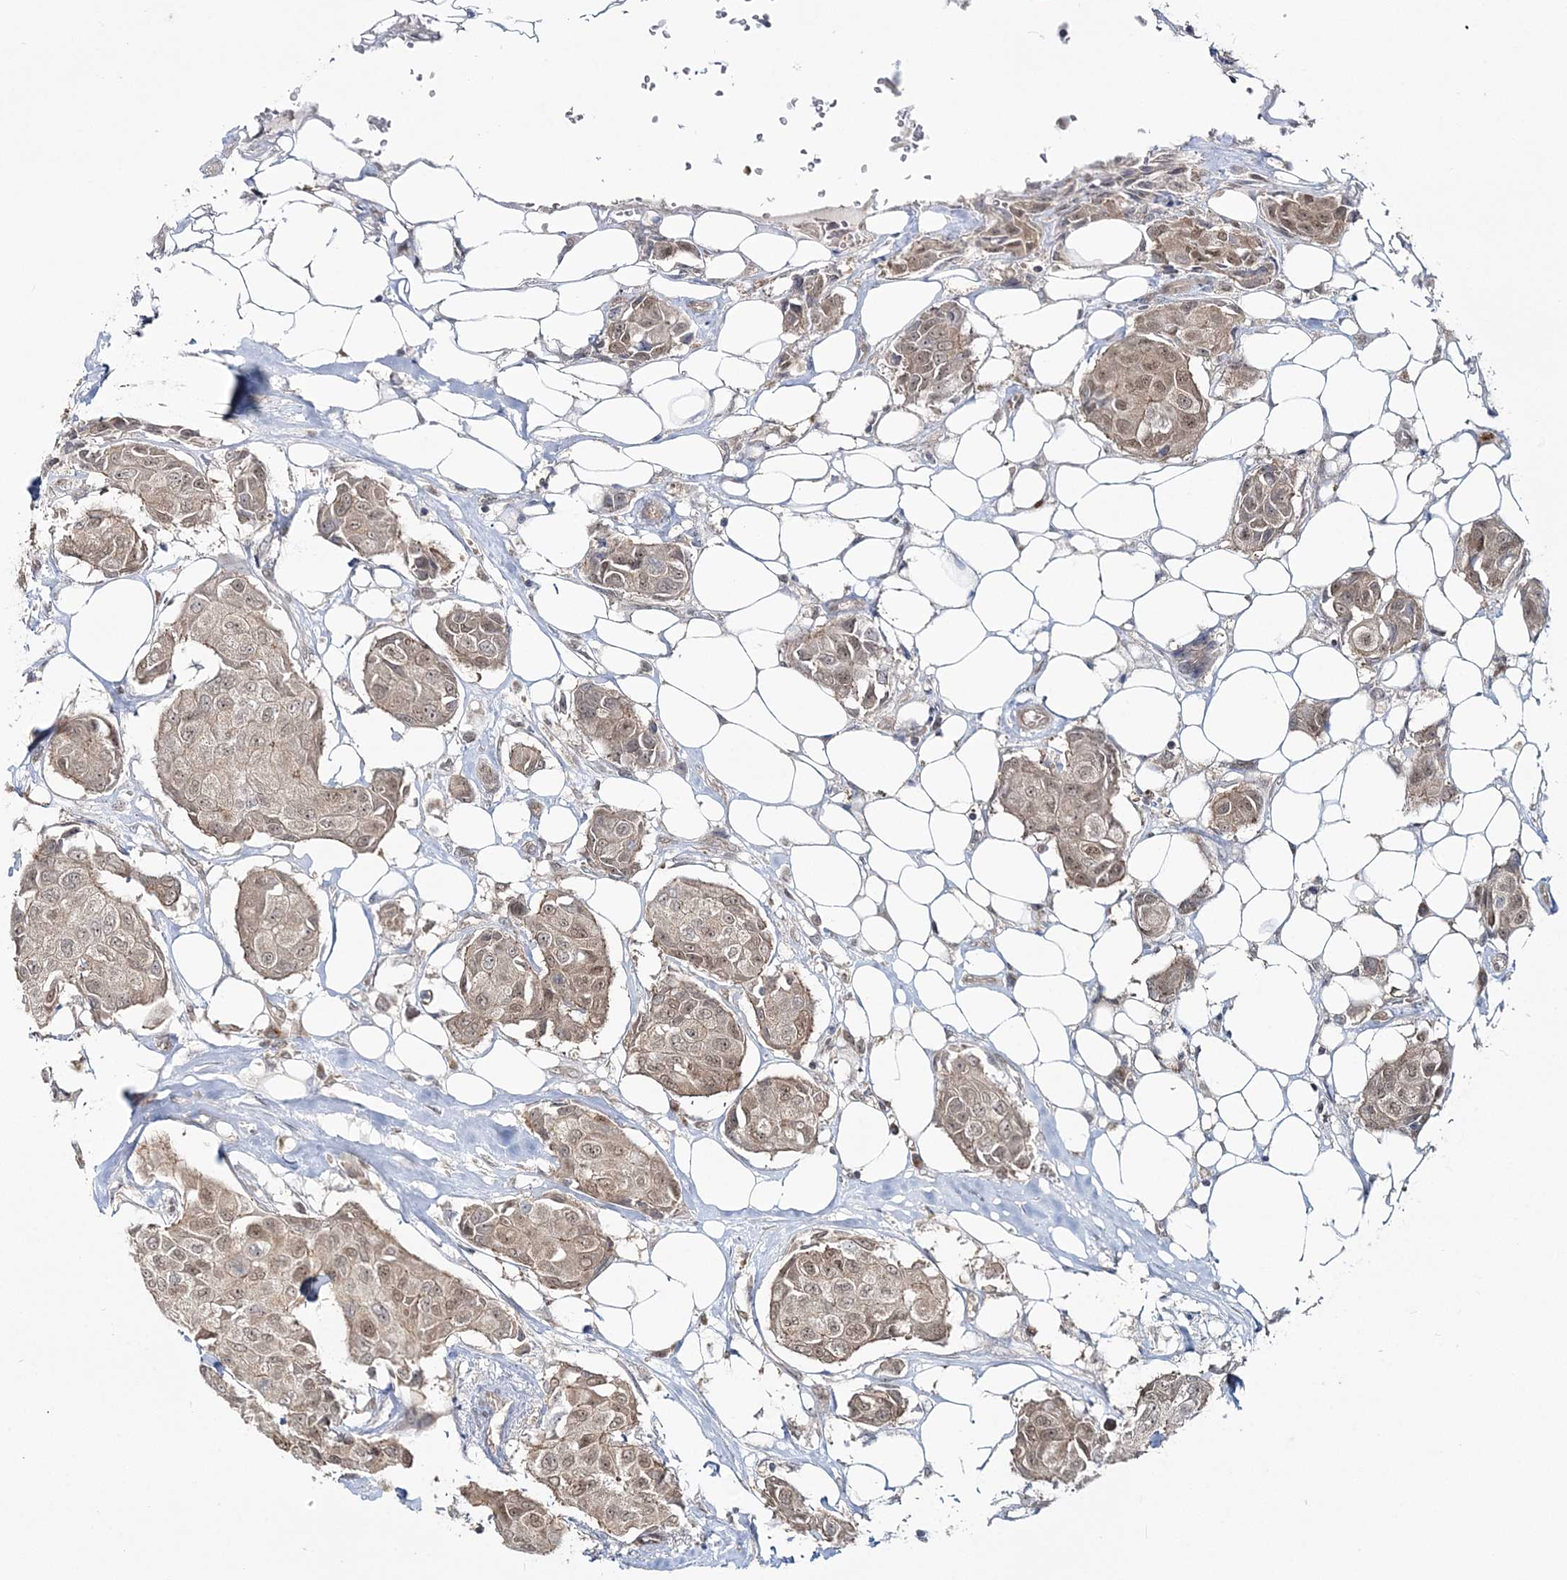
{"staining": {"intensity": "weak", "quantity": ">75%", "location": "cytoplasmic/membranous,nuclear"}, "tissue": "breast cancer", "cell_type": "Tumor cells", "image_type": "cancer", "snomed": [{"axis": "morphology", "description": "Duct carcinoma"}, {"axis": "topography", "description": "Breast"}], "caption": "IHC staining of breast intraductal carcinoma, which displays low levels of weak cytoplasmic/membranous and nuclear expression in approximately >75% of tumor cells indicating weak cytoplasmic/membranous and nuclear protein expression. The staining was performed using DAB (3,3'-diaminobenzidine) (brown) for protein detection and nuclei were counterstained in hematoxylin (blue).", "gene": "ZFAND6", "patient": {"sex": "female", "age": 80}}